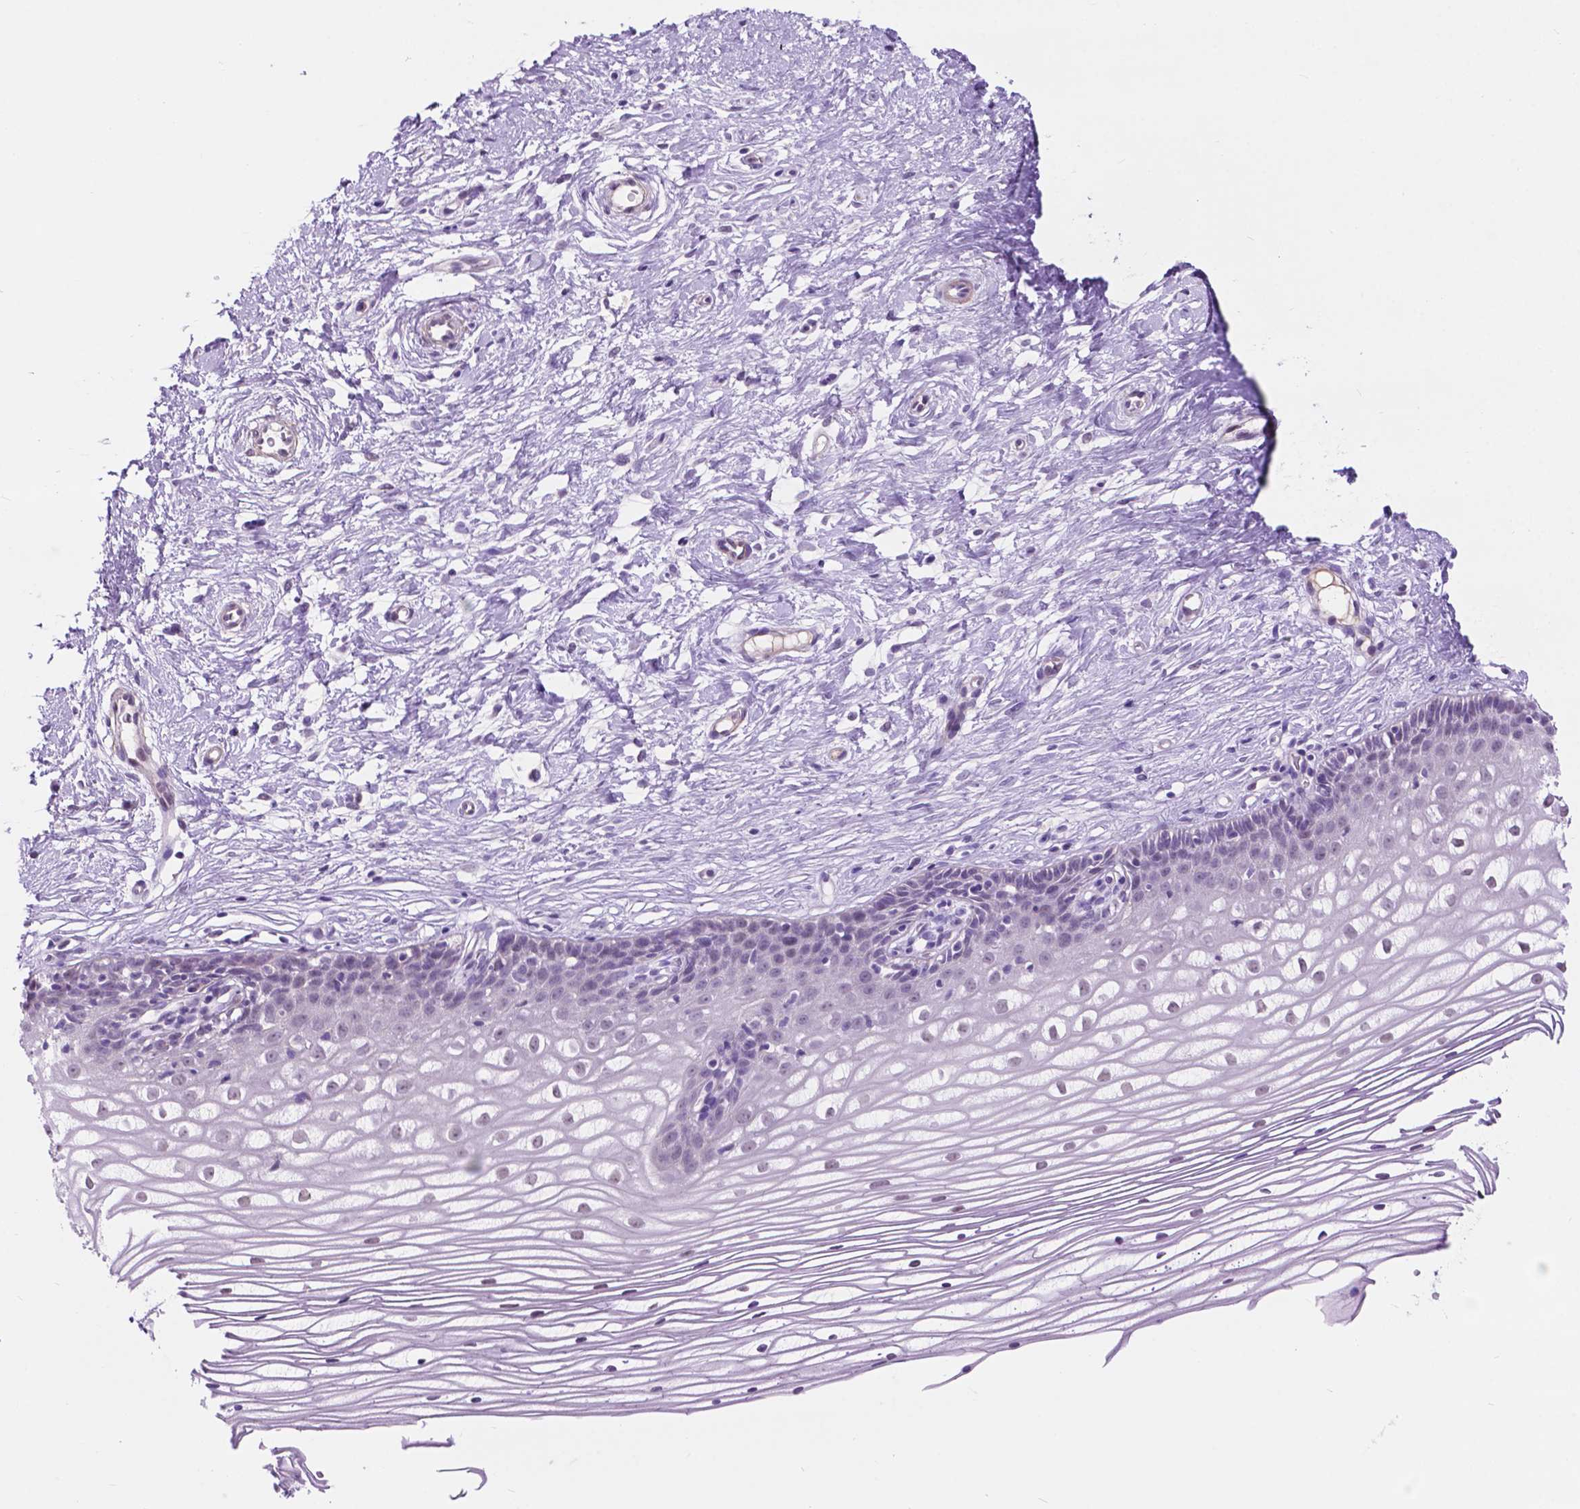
{"staining": {"intensity": "negative", "quantity": "none", "location": "none"}, "tissue": "cervix", "cell_type": "Glandular cells", "image_type": "normal", "snomed": [{"axis": "morphology", "description": "Normal tissue, NOS"}, {"axis": "topography", "description": "Cervix"}], "caption": "Immunohistochemistry (IHC) photomicrograph of normal cervix stained for a protein (brown), which shows no staining in glandular cells.", "gene": "ACY3", "patient": {"sex": "female", "age": 40}}